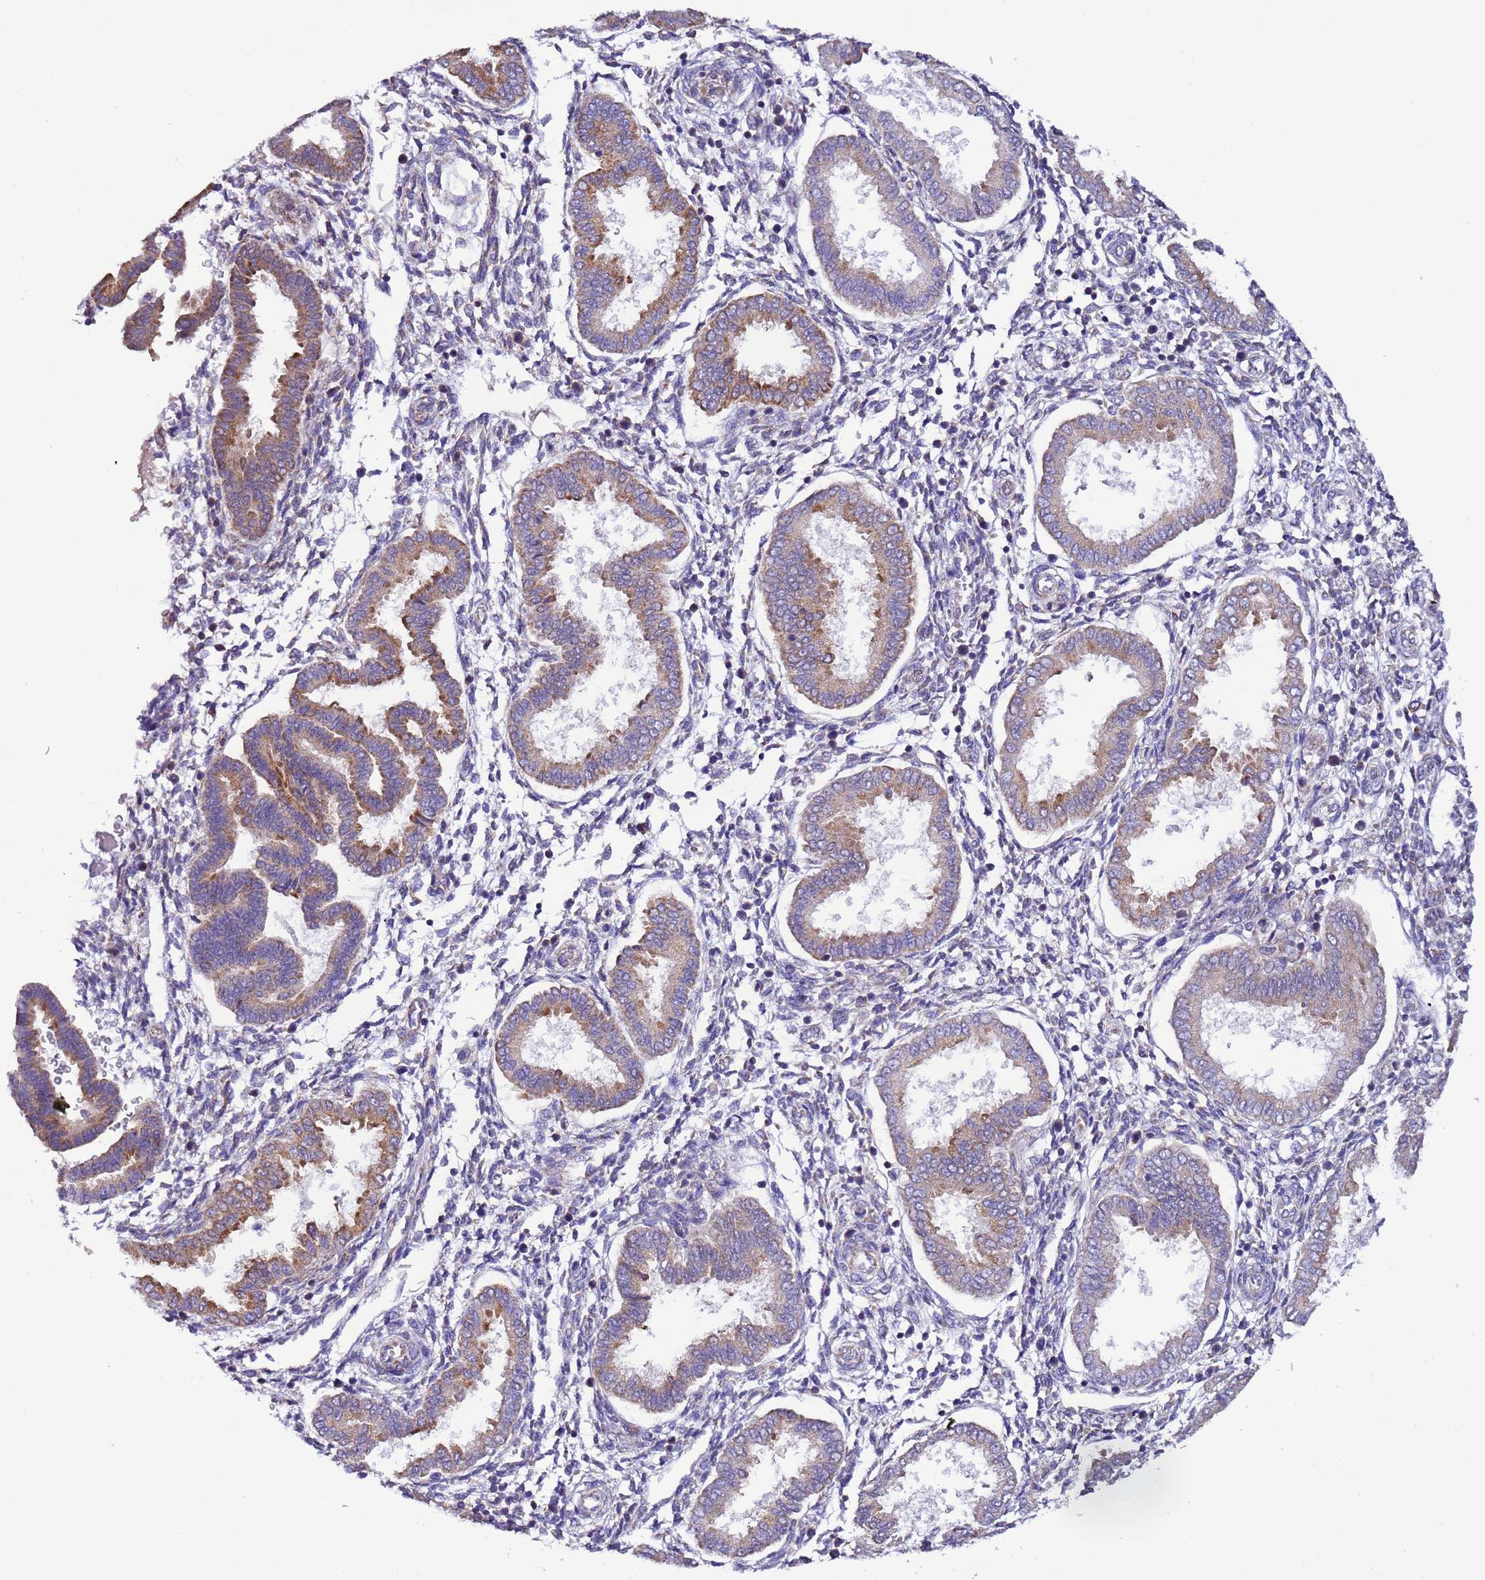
{"staining": {"intensity": "negative", "quantity": "none", "location": "none"}, "tissue": "endometrium", "cell_type": "Cells in endometrial stroma", "image_type": "normal", "snomed": [{"axis": "morphology", "description": "Normal tissue, NOS"}, {"axis": "topography", "description": "Endometrium"}], "caption": "Human endometrium stained for a protein using IHC exhibits no expression in cells in endometrial stroma.", "gene": "AHI1", "patient": {"sex": "female", "age": 24}}